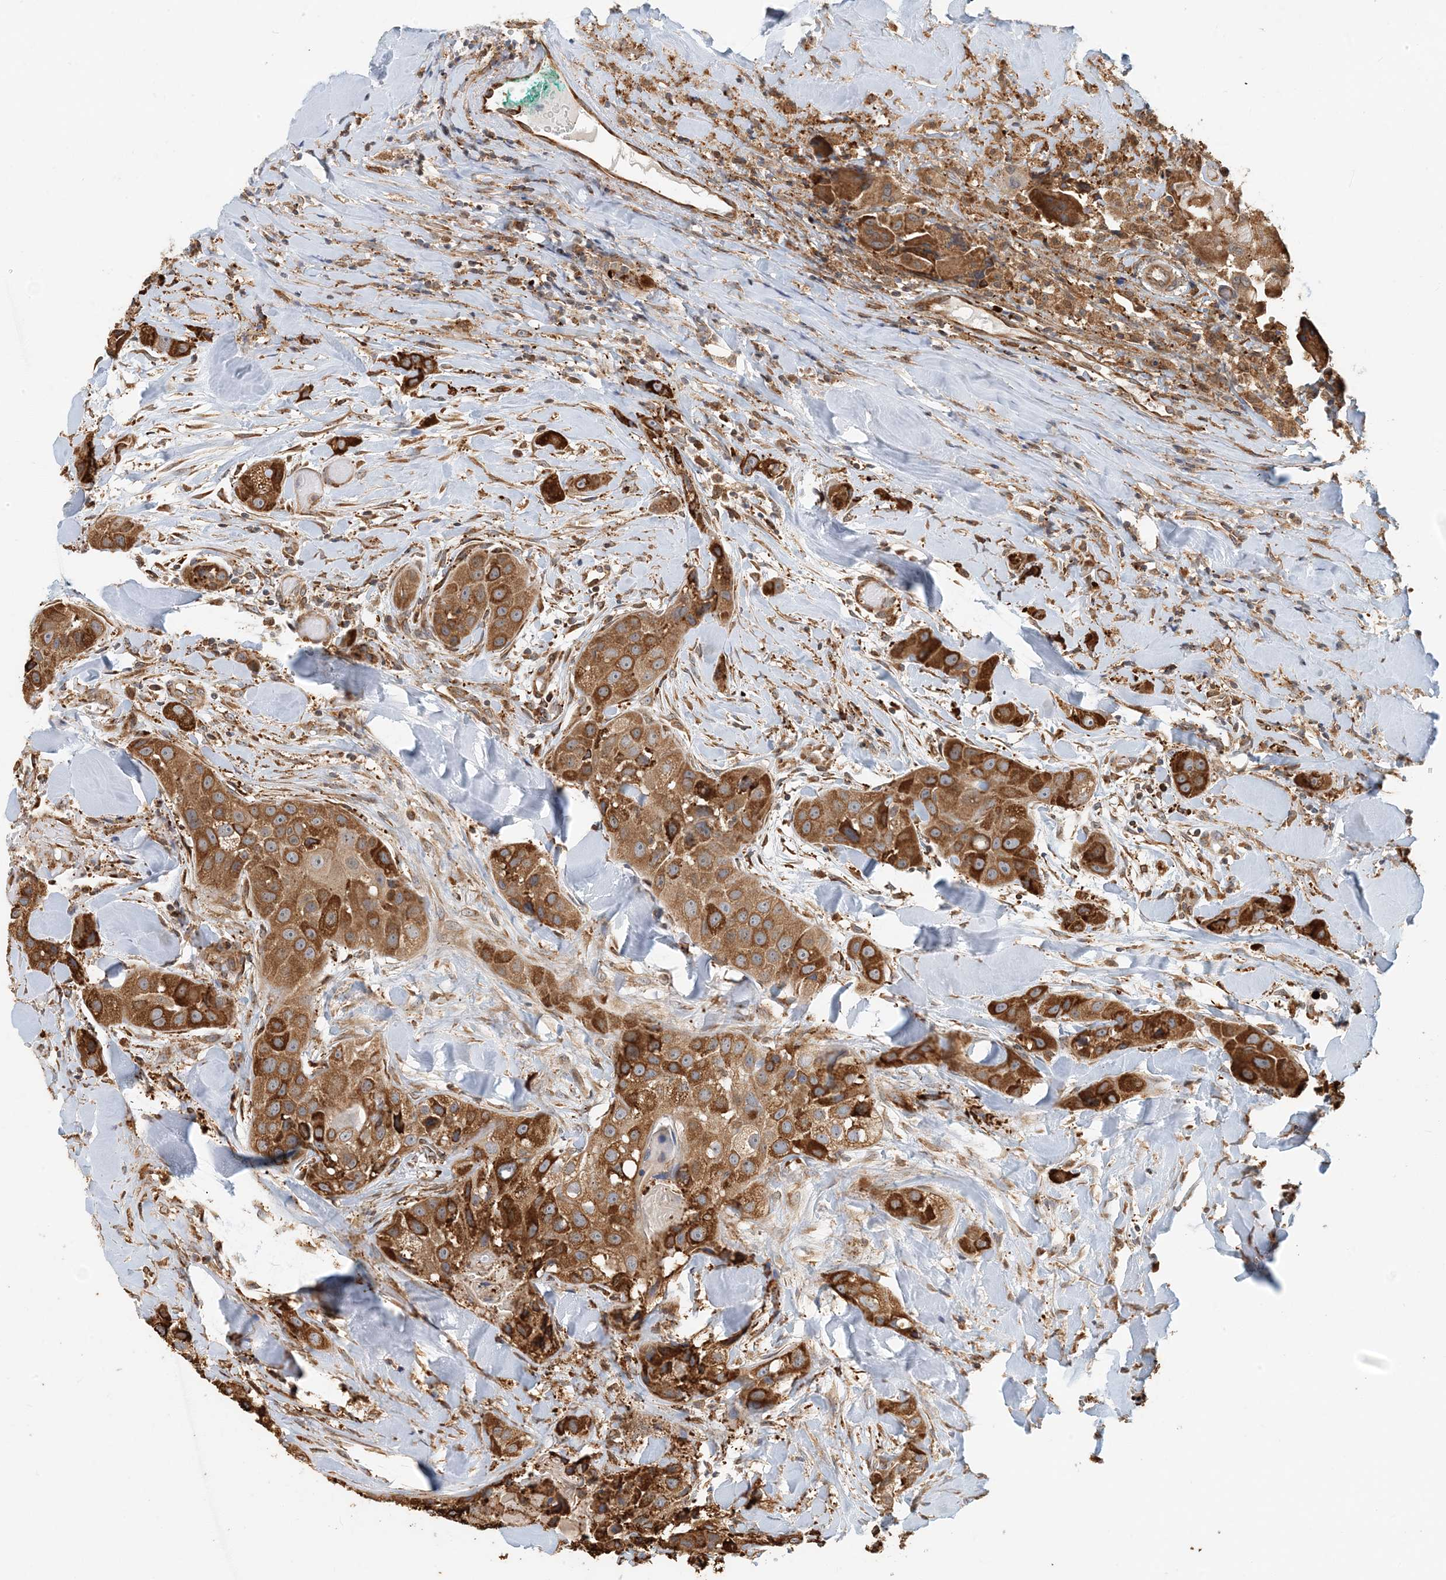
{"staining": {"intensity": "strong", "quantity": ">75%", "location": "cytoplasmic/membranous"}, "tissue": "head and neck cancer", "cell_type": "Tumor cells", "image_type": "cancer", "snomed": [{"axis": "morphology", "description": "Normal tissue, NOS"}, {"axis": "morphology", "description": "Squamous cell carcinoma, NOS"}, {"axis": "topography", "description": "Skeletal muscle"}, {"axis": "topography", "description": "Head-Neck"}], "caption": "This is an image of IHC staining of head and neck cancer, which shows strong staining in the cytoplasmic/membranous of tumor cells.", "gene": "HNMT", "patient": {"sex": "male", "age": 51}}